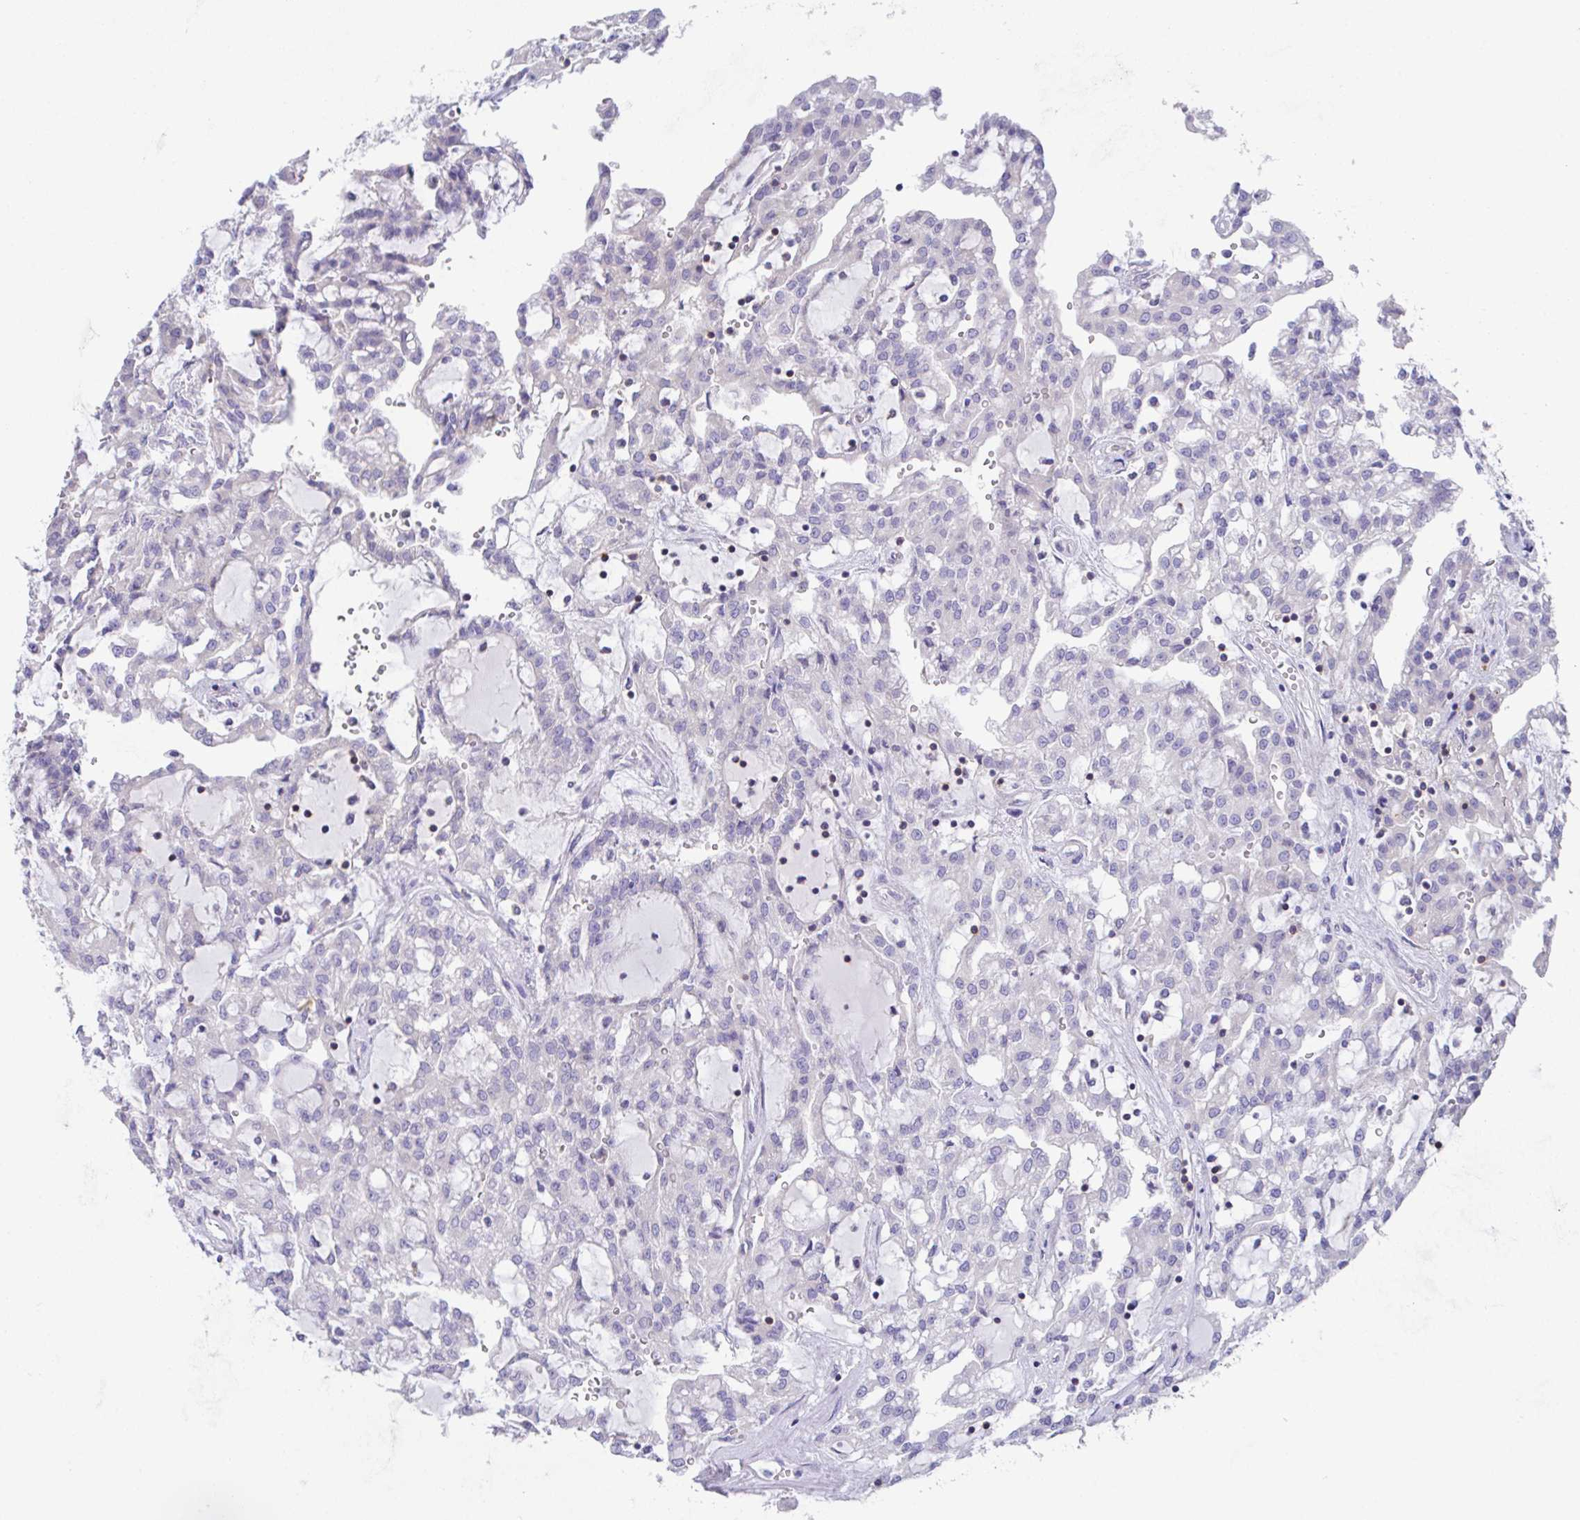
{"staining": {"intensity": "negative", "quantity": "none", "location": "none"}, "tissue": "renal cancer", "cell_type": "Tumor cells", "image_type": "cancer", "snomed": [{"axis": "morphology", "description": "Adenocarcinoma, NOS"}, {"axis": "topography", "description": "Kidney"}], "caption": "Immunohistochemical staining of human renal cancer (adenocarcinoma) exhibits no significant staining in tumor cells. (Brightfield microscopy of DAB (3,3'-diaminobenzidine) IHC at high magnification).", "gene": "MIA3", "patient": {"sex": "male", "age": 63}}